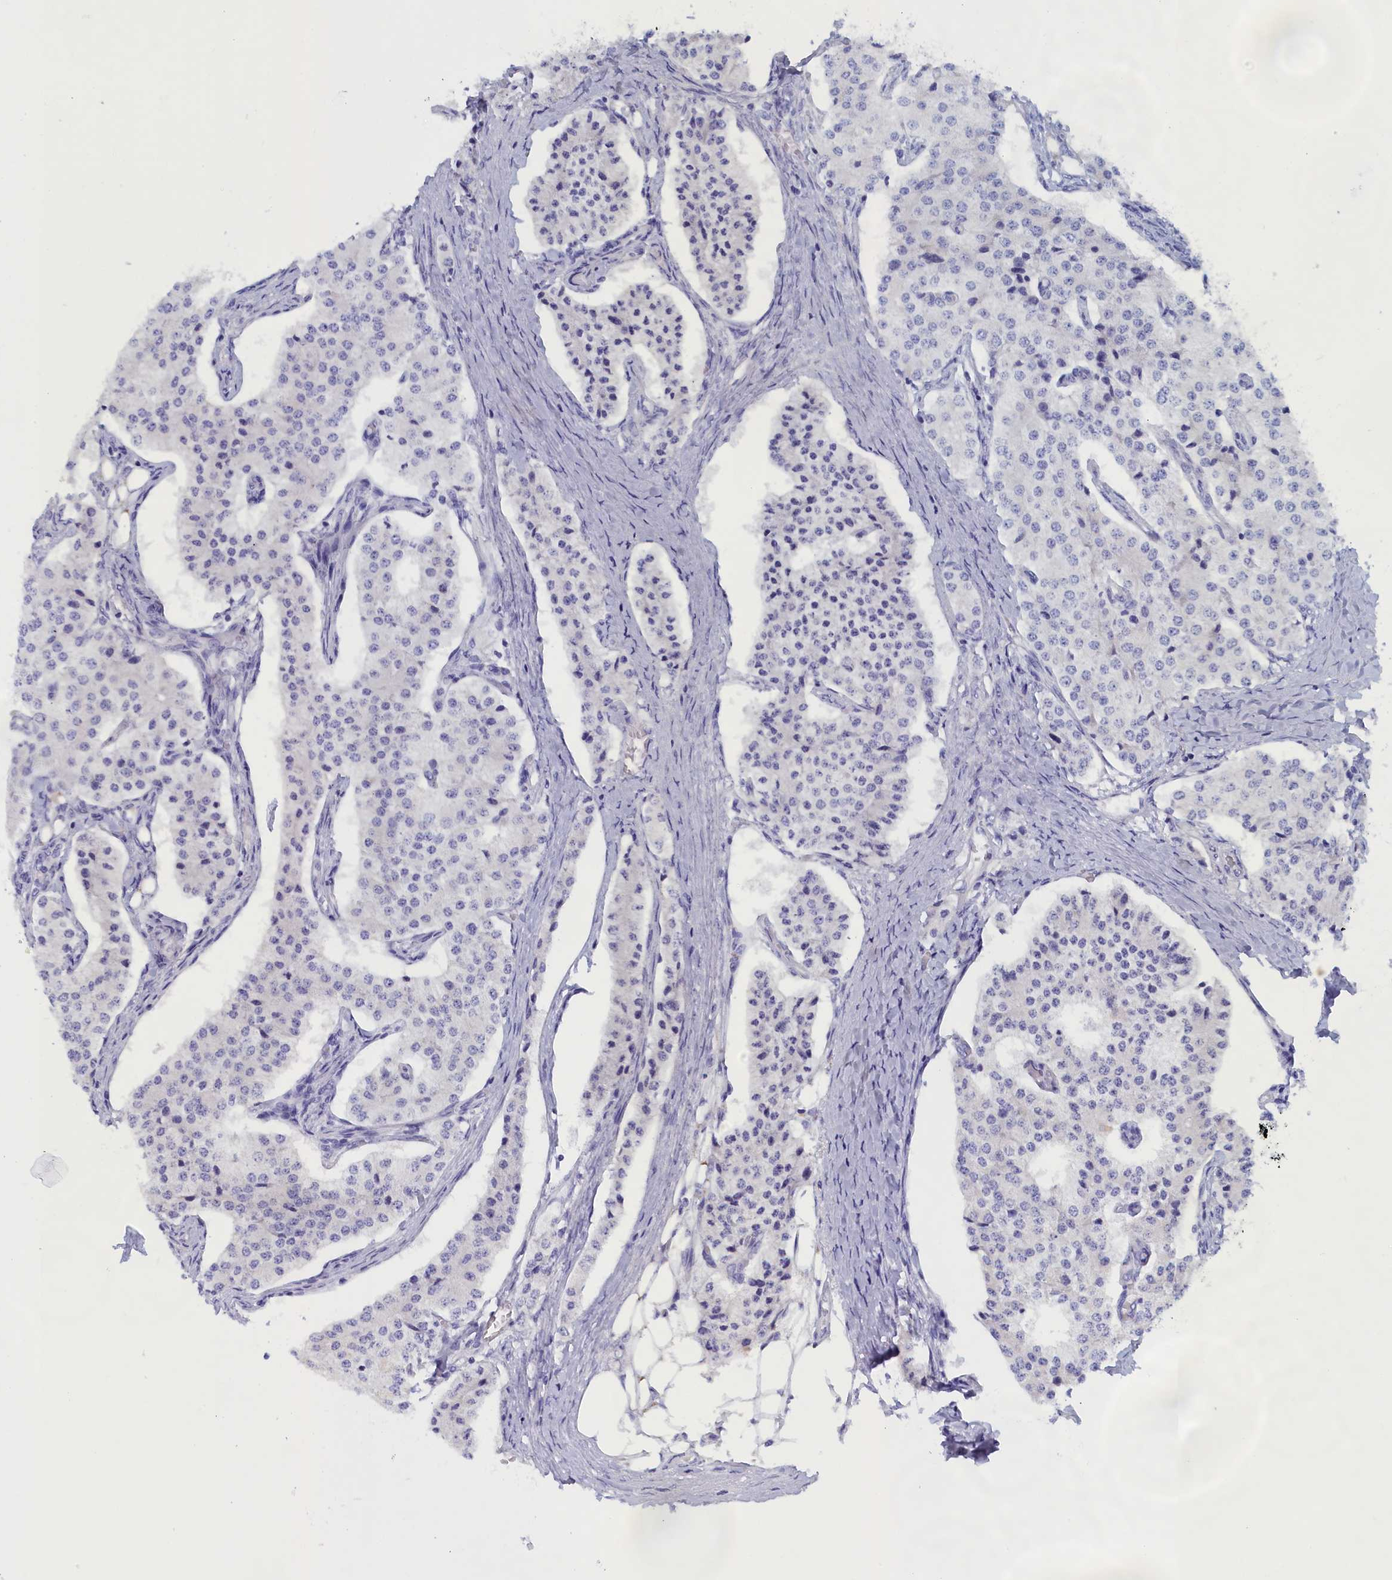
{"staining": {"intensity": "negative", "quantity": "none", "location": "none"}, "tissue": "carcinoid", "cell_type": "Tumor cells", "image_type": "cancer", "snomed": [{"axis": "morphology", "description": "Carcinoid, malignant, NOS"}, {"axis": "topography", "description": "Colon"}], "caption": "Human carcinoid stained for a protein using immunohistochemistry (IHC) shows no staining in tumor cells.", "gene": "ANKRD2", "patient": {"sex": "female", "age": 52}}